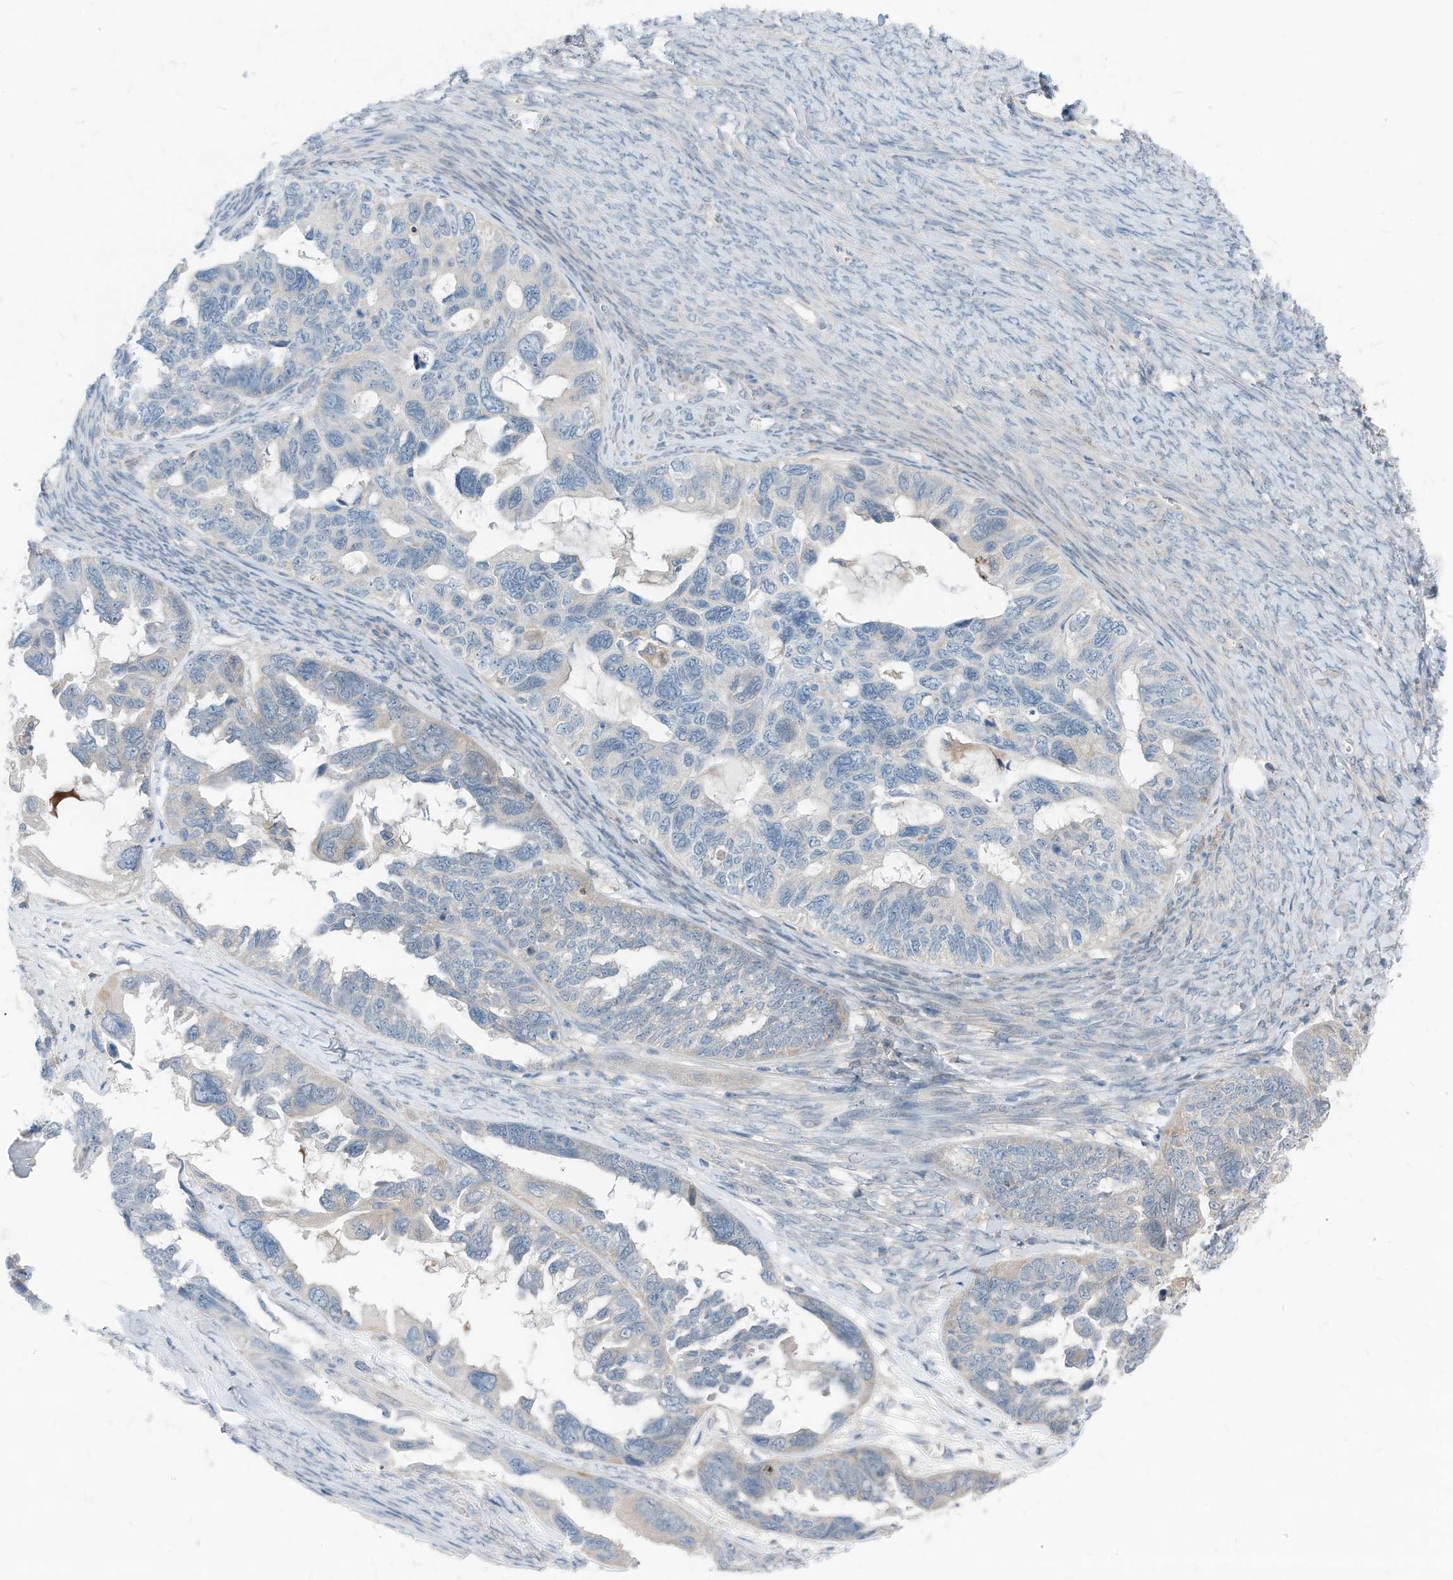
{"staining": {"intensity": "negative", "quantity": "none", "location": "none"}, "tissue": "ovarian cancer", "cell_type": "Tumor cells", "image_type": "cancer", "snomed": [{"axis": "morphology", "description": "Cystadenocarcinoma, serous, NOS"}, {"axis": "topography", "description": "Ovary"}], "caption": "IHC micrograph of ovarian cancer (serous cystadenocarcinoma) stained for a protein (brown), which displays no staining in tumor cells. (DAB (3,3'-diaminobenzidine) immunohistochemistry (IHC), high magnification).", "gene": "LDAH", "patient": {"sex": "female", "age": 79}}